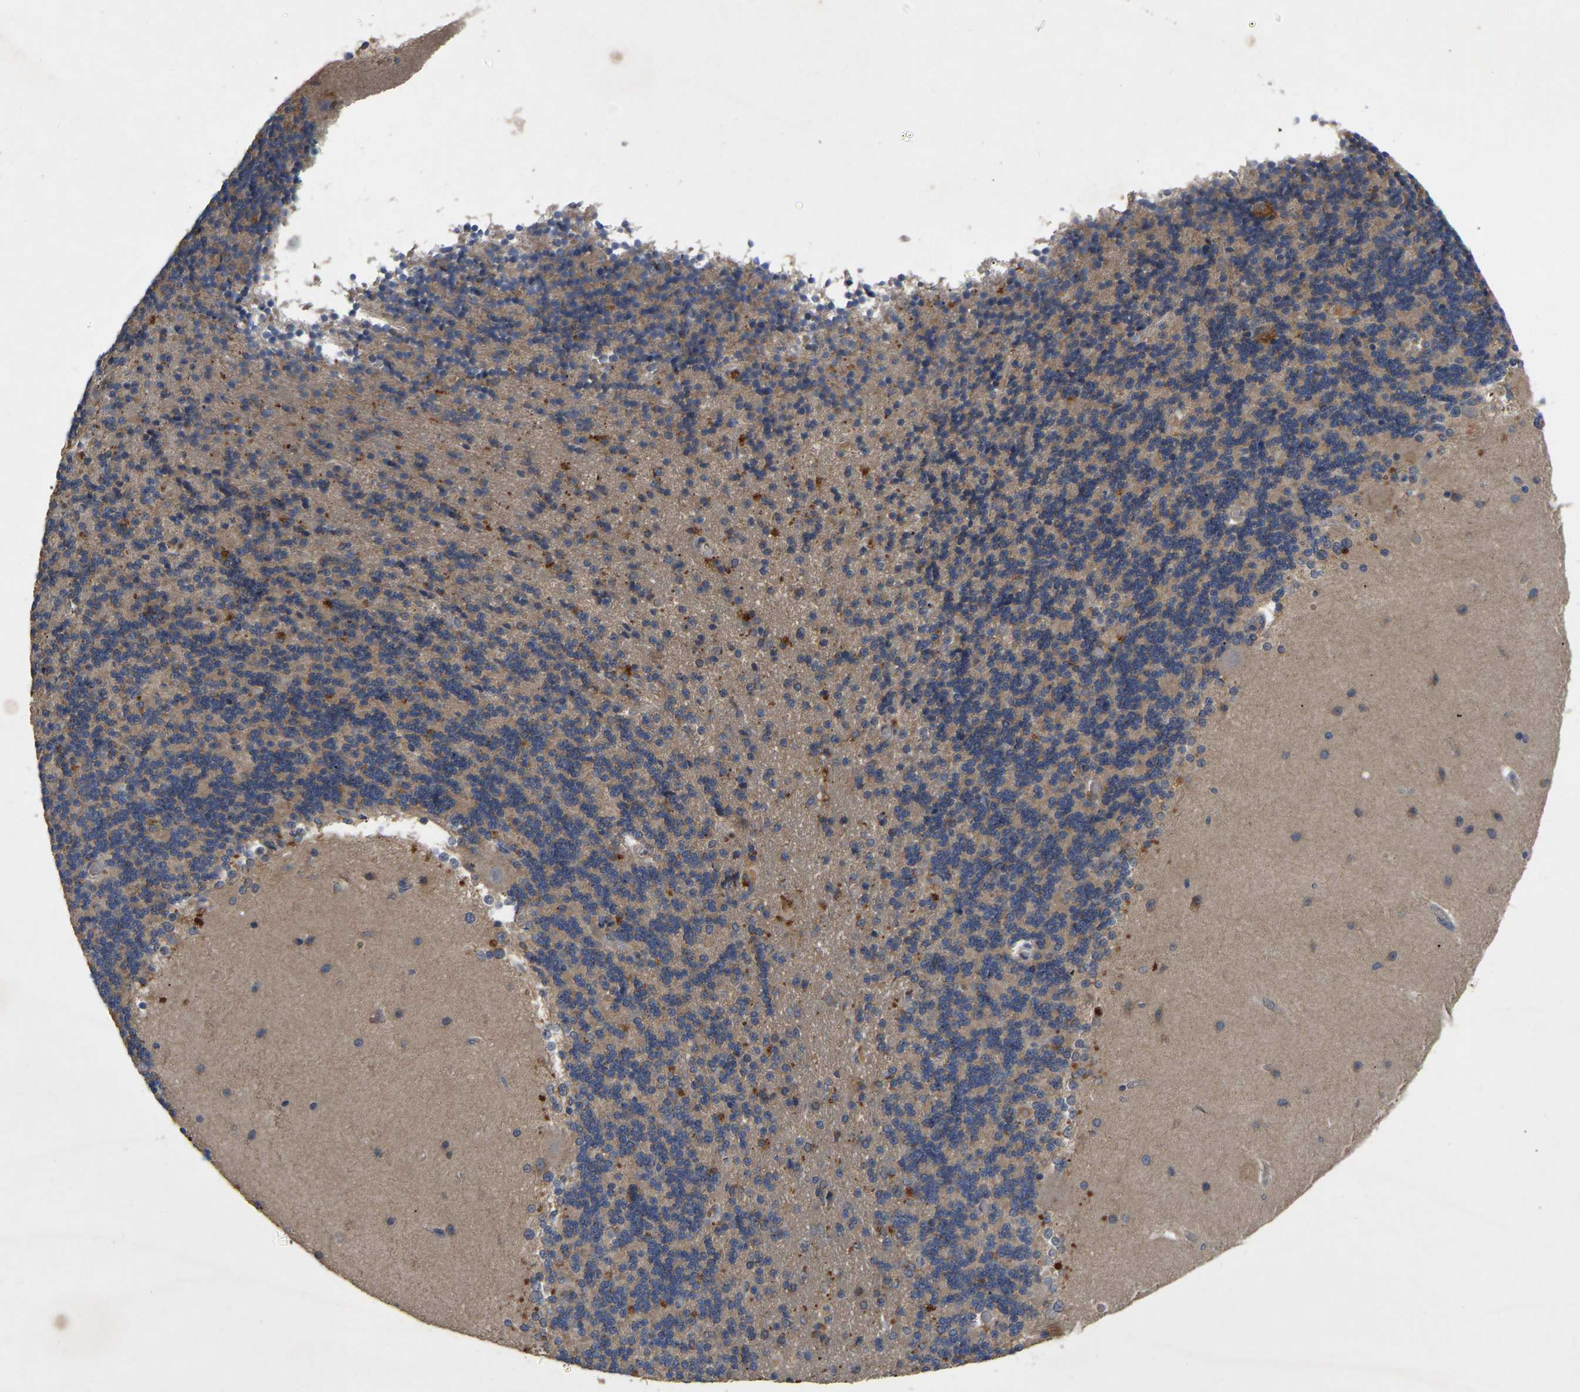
{"staining": {"intensity": "weak", "quantity": "<25%", "location": "cytoplasmic/membranous"}, "tissue": "cerebellum", "cell_type": "Cells in granular layer", "image_type": "normal", "snomed": [{"axis": "morphology", "description": "Normal tissue, NOS"}, {"axis": "topography", "description": "Cerebellum"}], "caption": "This is a histopathology image of immunohistochemistry (IHC) staining of normal cerebellum, which shows no positivity in cells in granular layer.", "gene": "LPAR2", "patient": {"sex": "female", "age": 54}}